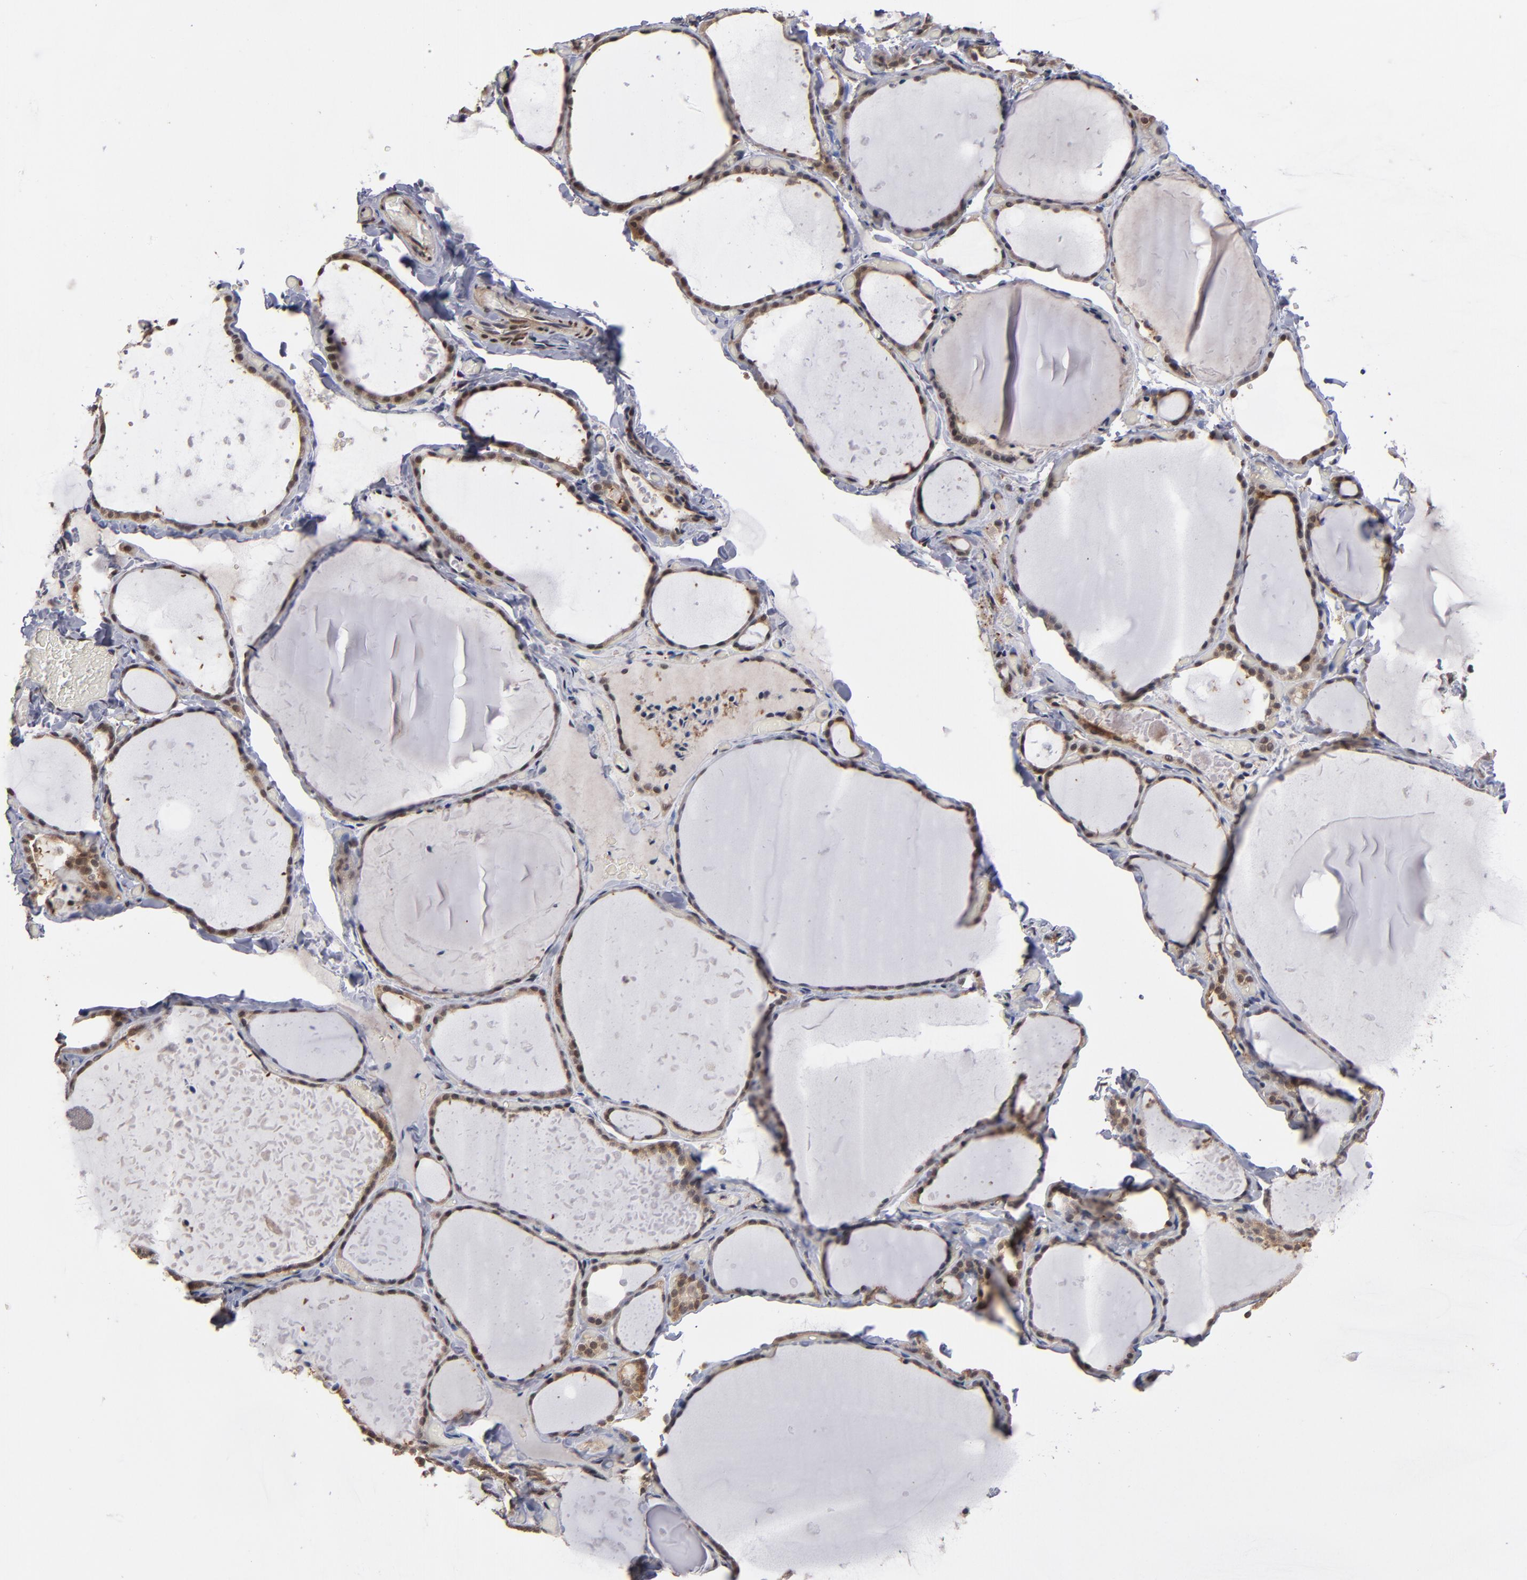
{"staining": {"intensity": "moderate", "quantity": ">75%", "location": "cytoplasmic/membranous,nuclear"}, "tissue": "thyroid gland", "cell_type": "Glandular cells", "image_type": "normal", "snomed": [{"axis": "morphology", "description": "Normal tissue, NOS"}, {"axis": "topography", "description": "Thyroid gland"}], "caption": "Immunohistochemical staining of benign thyroid gland shows medium levels of moderate cytoplasmic/membranous,nuclear expression in approximately >75% of glandular cells. (DAB (3,3'-diaminobenzidine) IHC, brown staining for protein, blue staining for nuclei).", "gene": "HUWE1", "patient": {"sex": "female", "age": 22}}